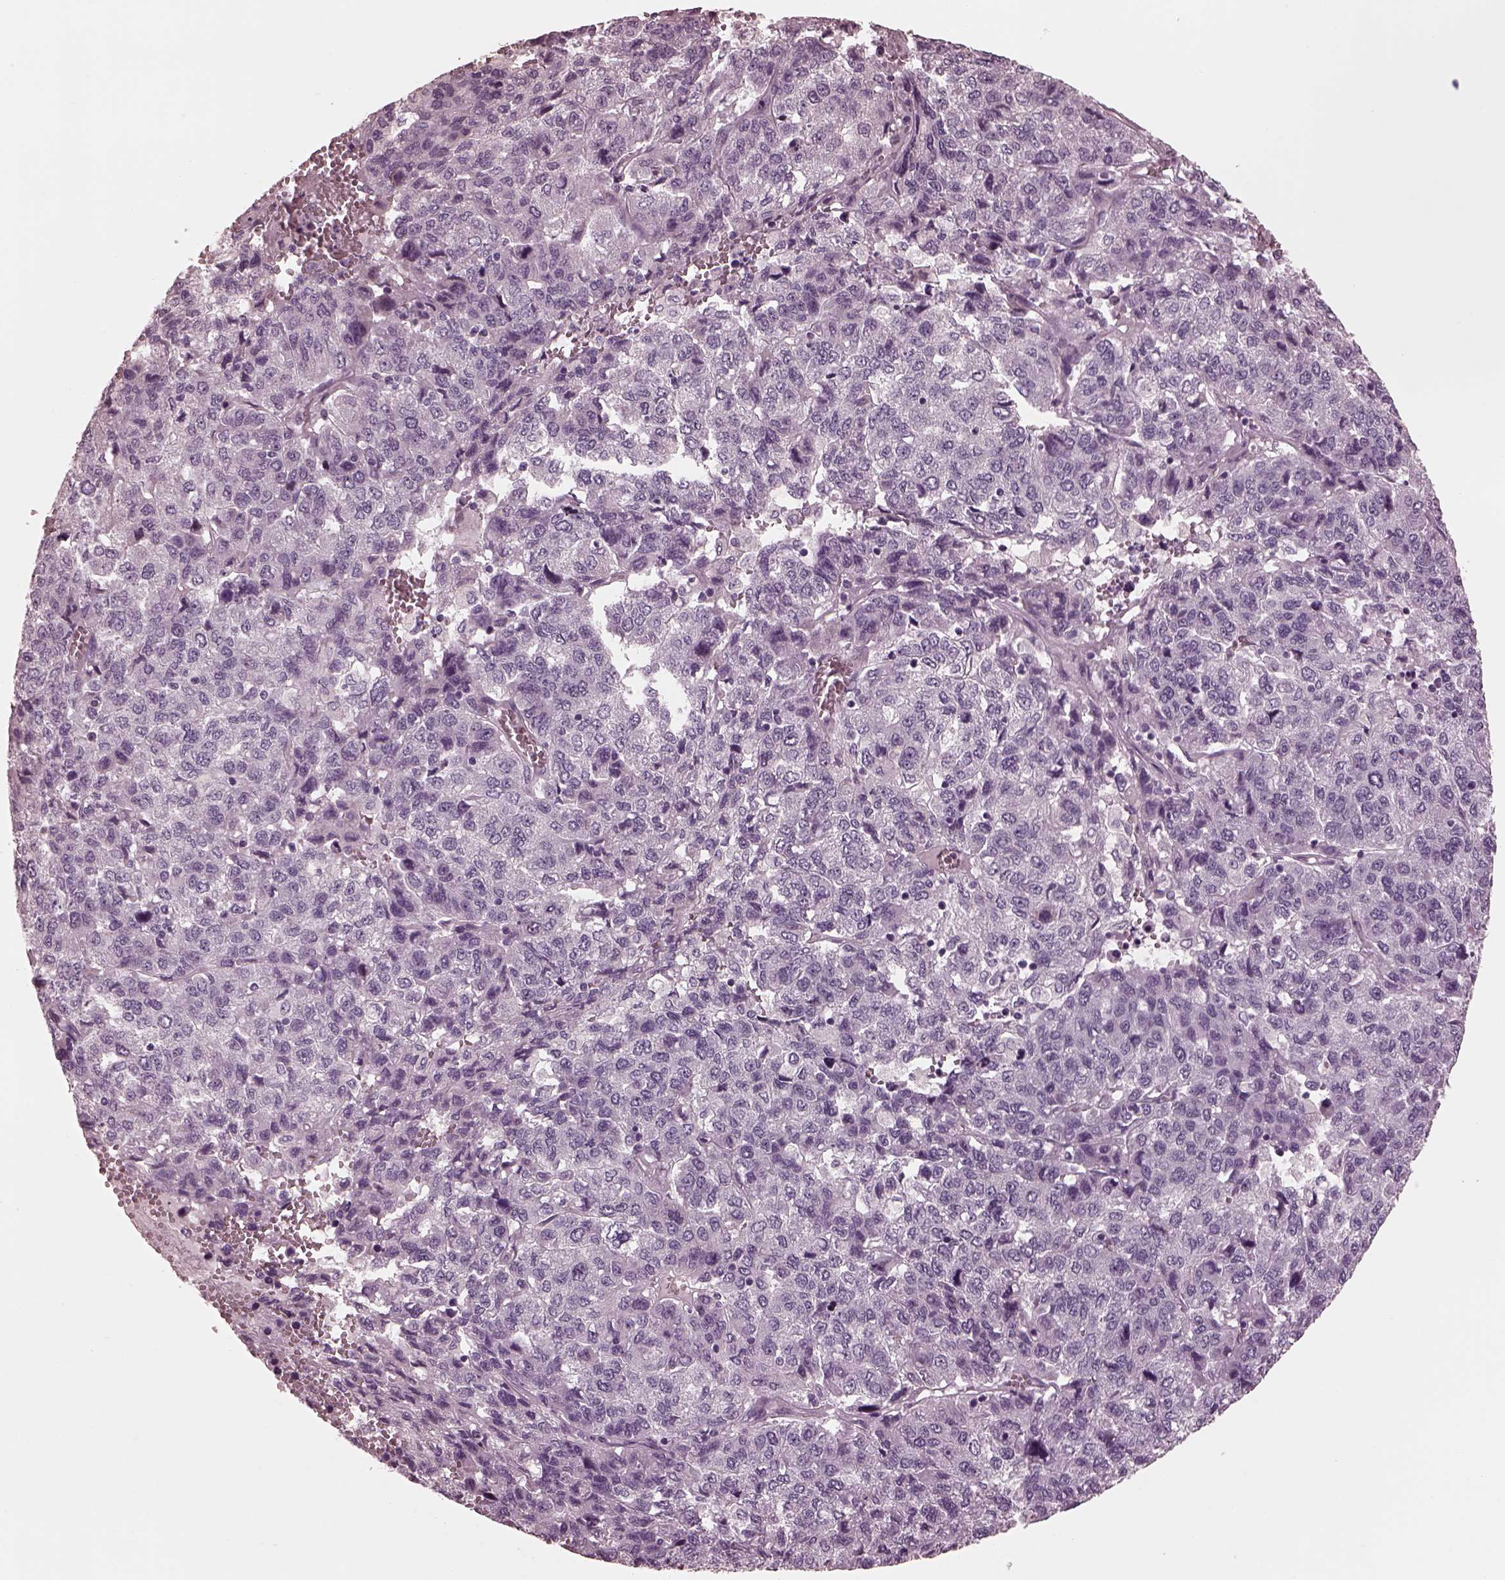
{"staining": {"intensity": "negative", "quantity": "none", "location": "none"}, "tissue": "liver cancer", "cell_type": "Tumor cells", "image_type": "cancer", "snomed": [{"axis": "morphology", "description": "Carcinoma, Hepatocellular, NOS"}, {"axis": "topography", "description": "Liver"}], "caption": "A high-resolution photomicrograph shows immunohistochemistry staining of hepatocellular carcinoma (liver), which demonstrates no significant staining in tumor cells.", "gene": "CGA", "patient": {"sex": "male", "age": 69}}